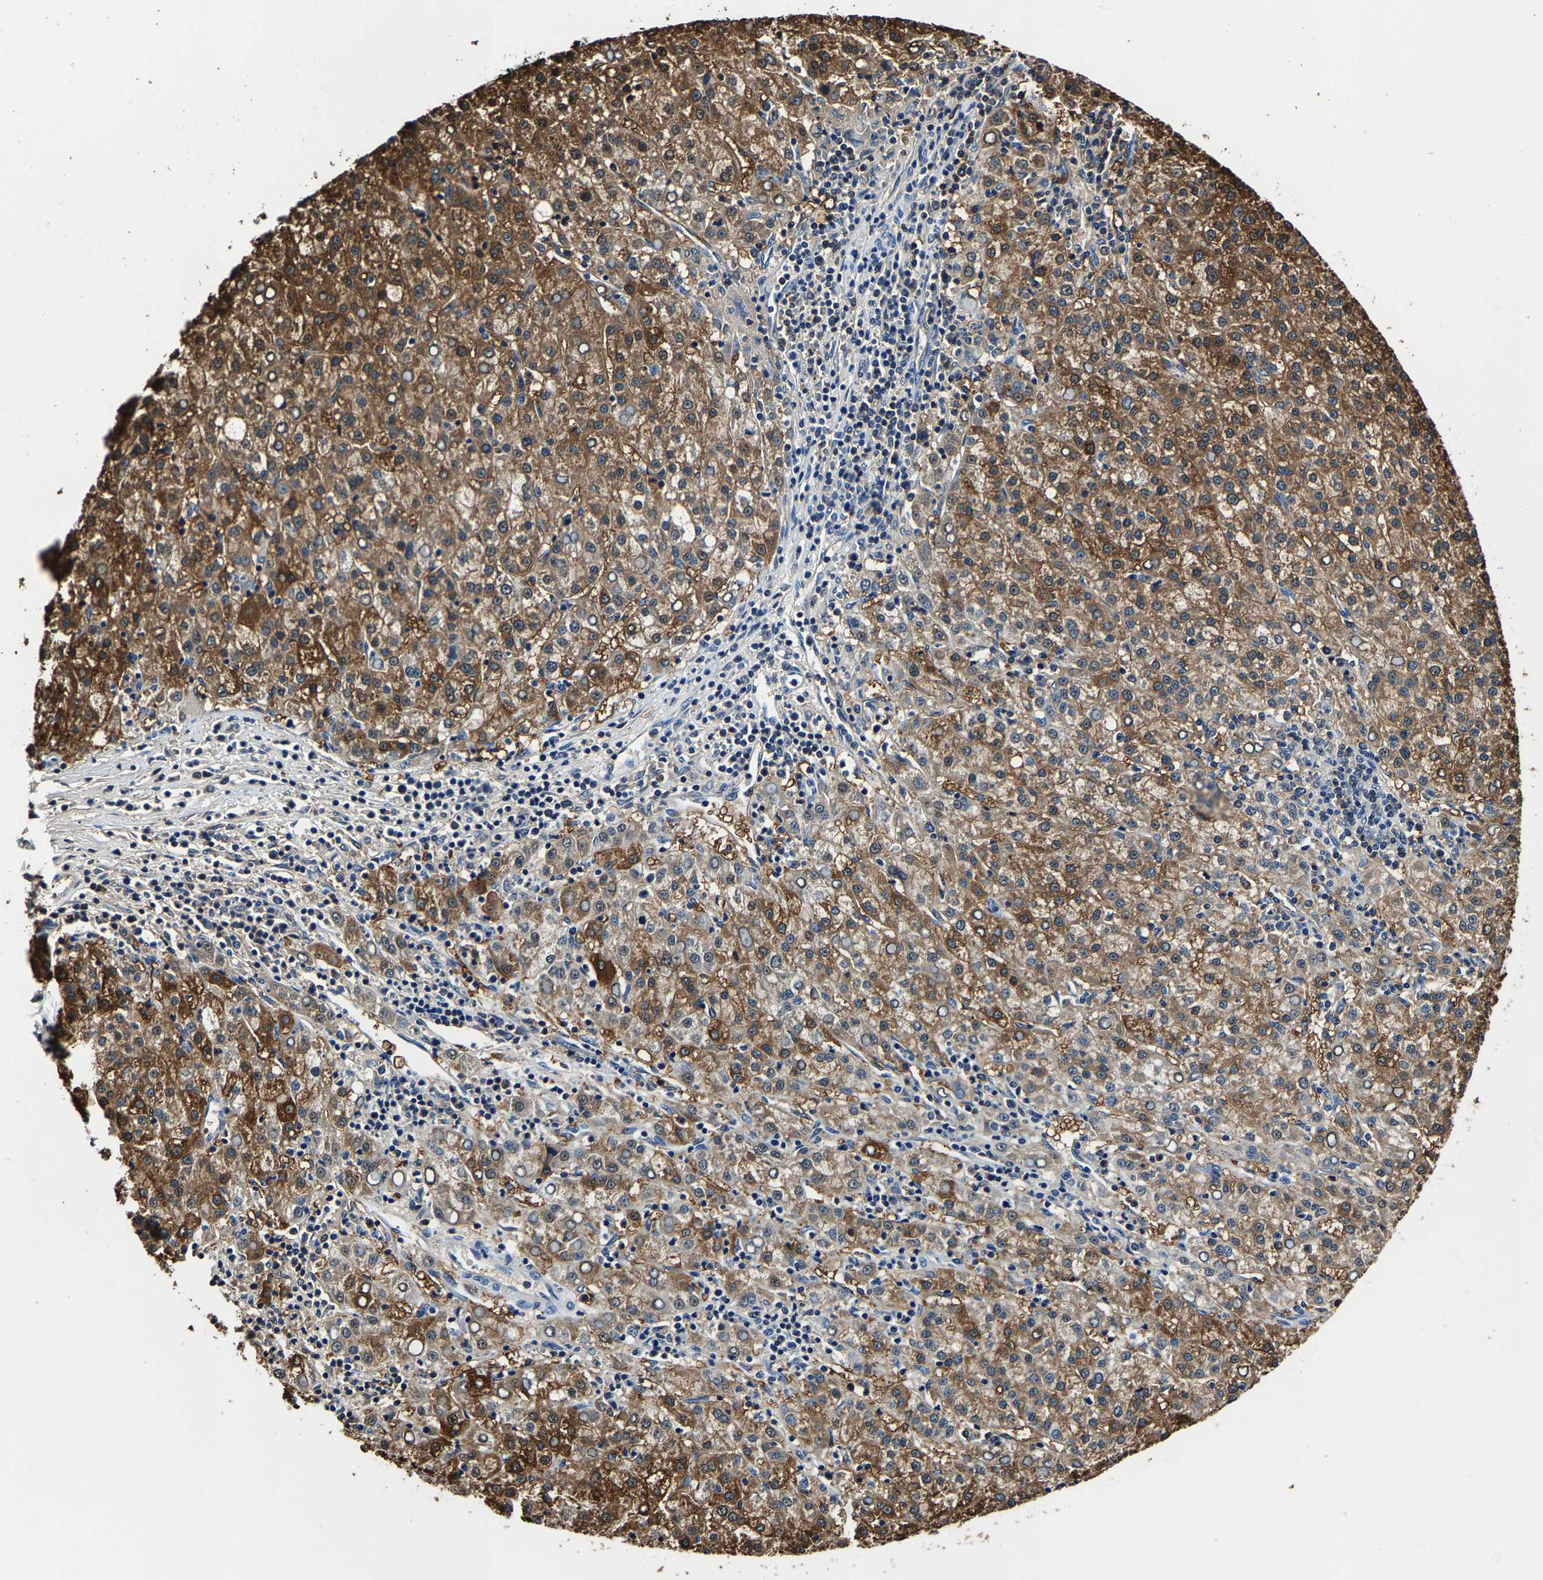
{"staining": {"intensity": "moderate", "quantity": ">75%", "location": "cytoplasmic/membranous"}, "tissue": "liver cancer", "cell_type": "Tumor cells", "image_type": "cancer", "snomed": [{"axis": "morphology", "description": "Carcinoma, Hepatocellular, NOS"}, {"axis": "topography", "description": "Liver"}], "caption": "Human liver cancer (hepatocellular carcinoma) stained for a protein (brown) exhibits moderate cytoplasmic/membranous positive staining in about >75% of tumor cells.", "gene": "ALDOB", "patient": {"sex": "female", "age": 58}}